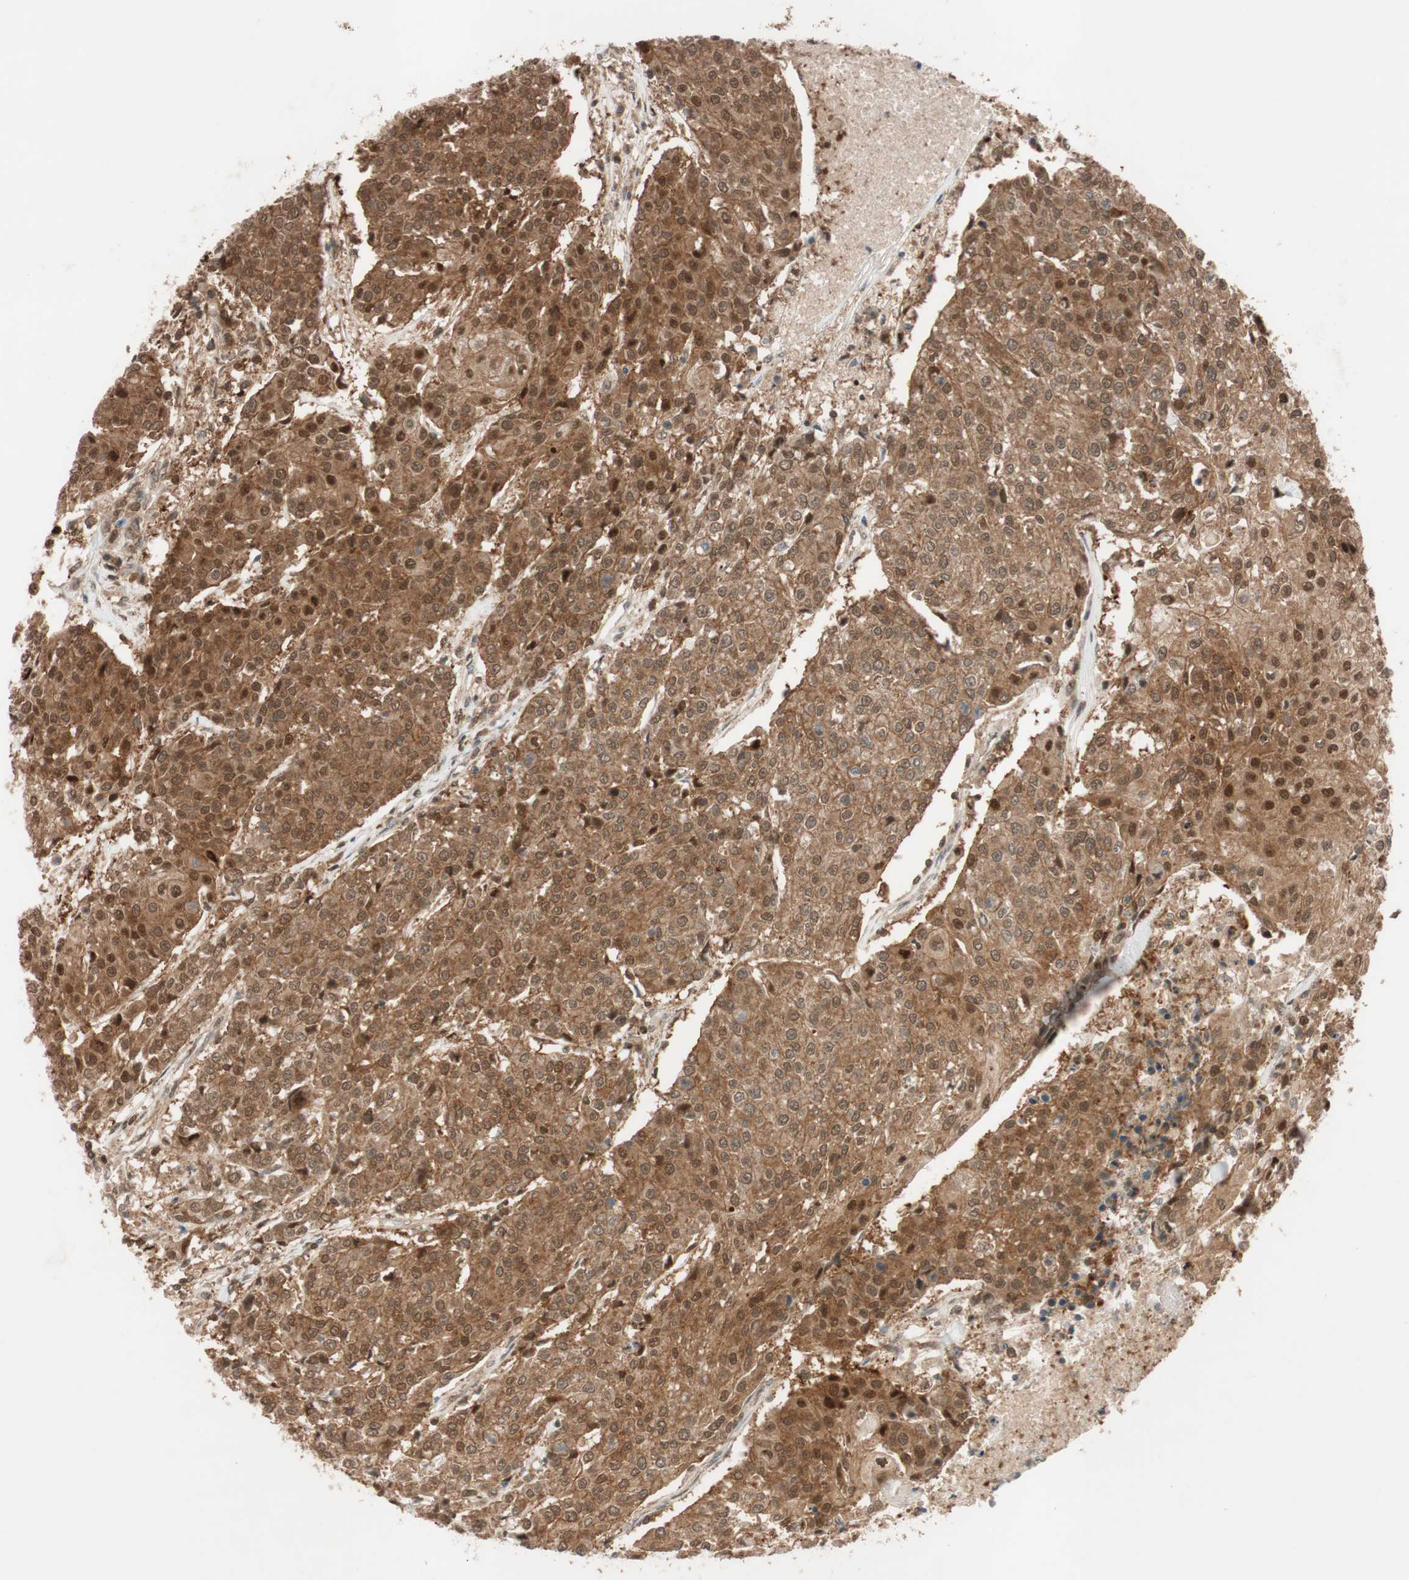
{"staining": {"intensity": "moderate", "quantity": ">75%", "location": "cytoplasmic/membranous"}, "tissue": "urothelial cancer", "cell_type": "Tumor cells", "image_type": "cancer", "snomed": [{"axis": "morphology", "description": "Urothelial carcinoma, High grade"}, {"axis": "topography", "description": "Urinary bladder"}], "caption": "This image displays urothelial carcinoma (high-grade) stained with immunohistochemistry (IHC) to label a protein in brown. The cytoplasmic/membranous of tumor cells show moderate positivity for the protein. Nuclei are counter-stained blue.", "gene": "EPHA8", "patient": {"sex": "female", "age": 85}}